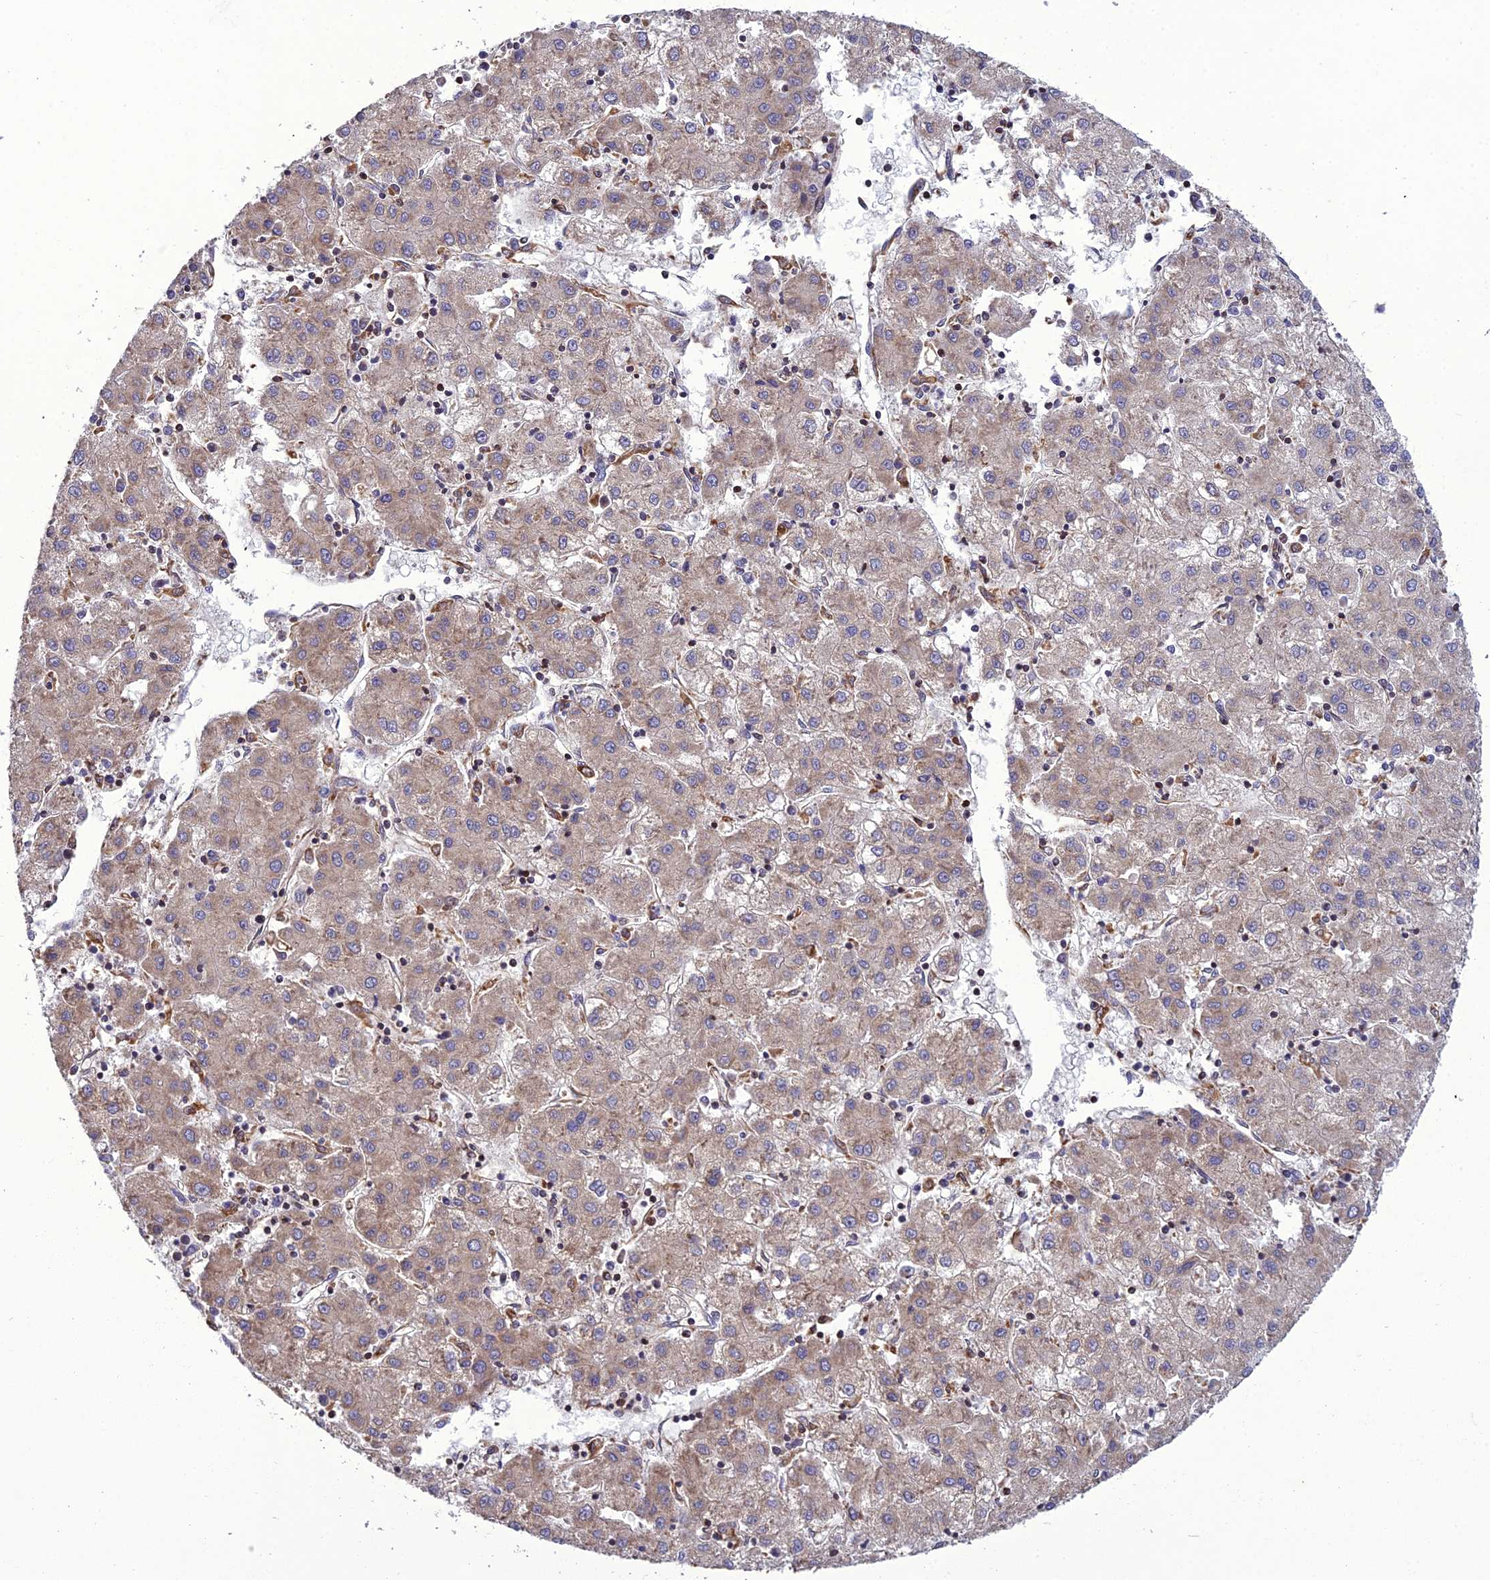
{"staining": {"intensity": "weak", "quantity": "25%-75%", "location": "cytoplasmic/membranous"}, "tissue": "liver cancer", "cell_type": "Tumor cells", "image_type": "cancer", "snomed": [{"axis": "morphology", "description": "Carcinoma, Hepatocellular, NOS"}, {"axis": "topography", "description": "Liver"}], "caption": "Weak cytoplasmic/membranous protein expression is seen in approximately 25%-75% of tumor cells in hepatocellular carcinoma (liver).", "gene": "GIMAP1", "patient": {"sex": "male", "age": 72}}